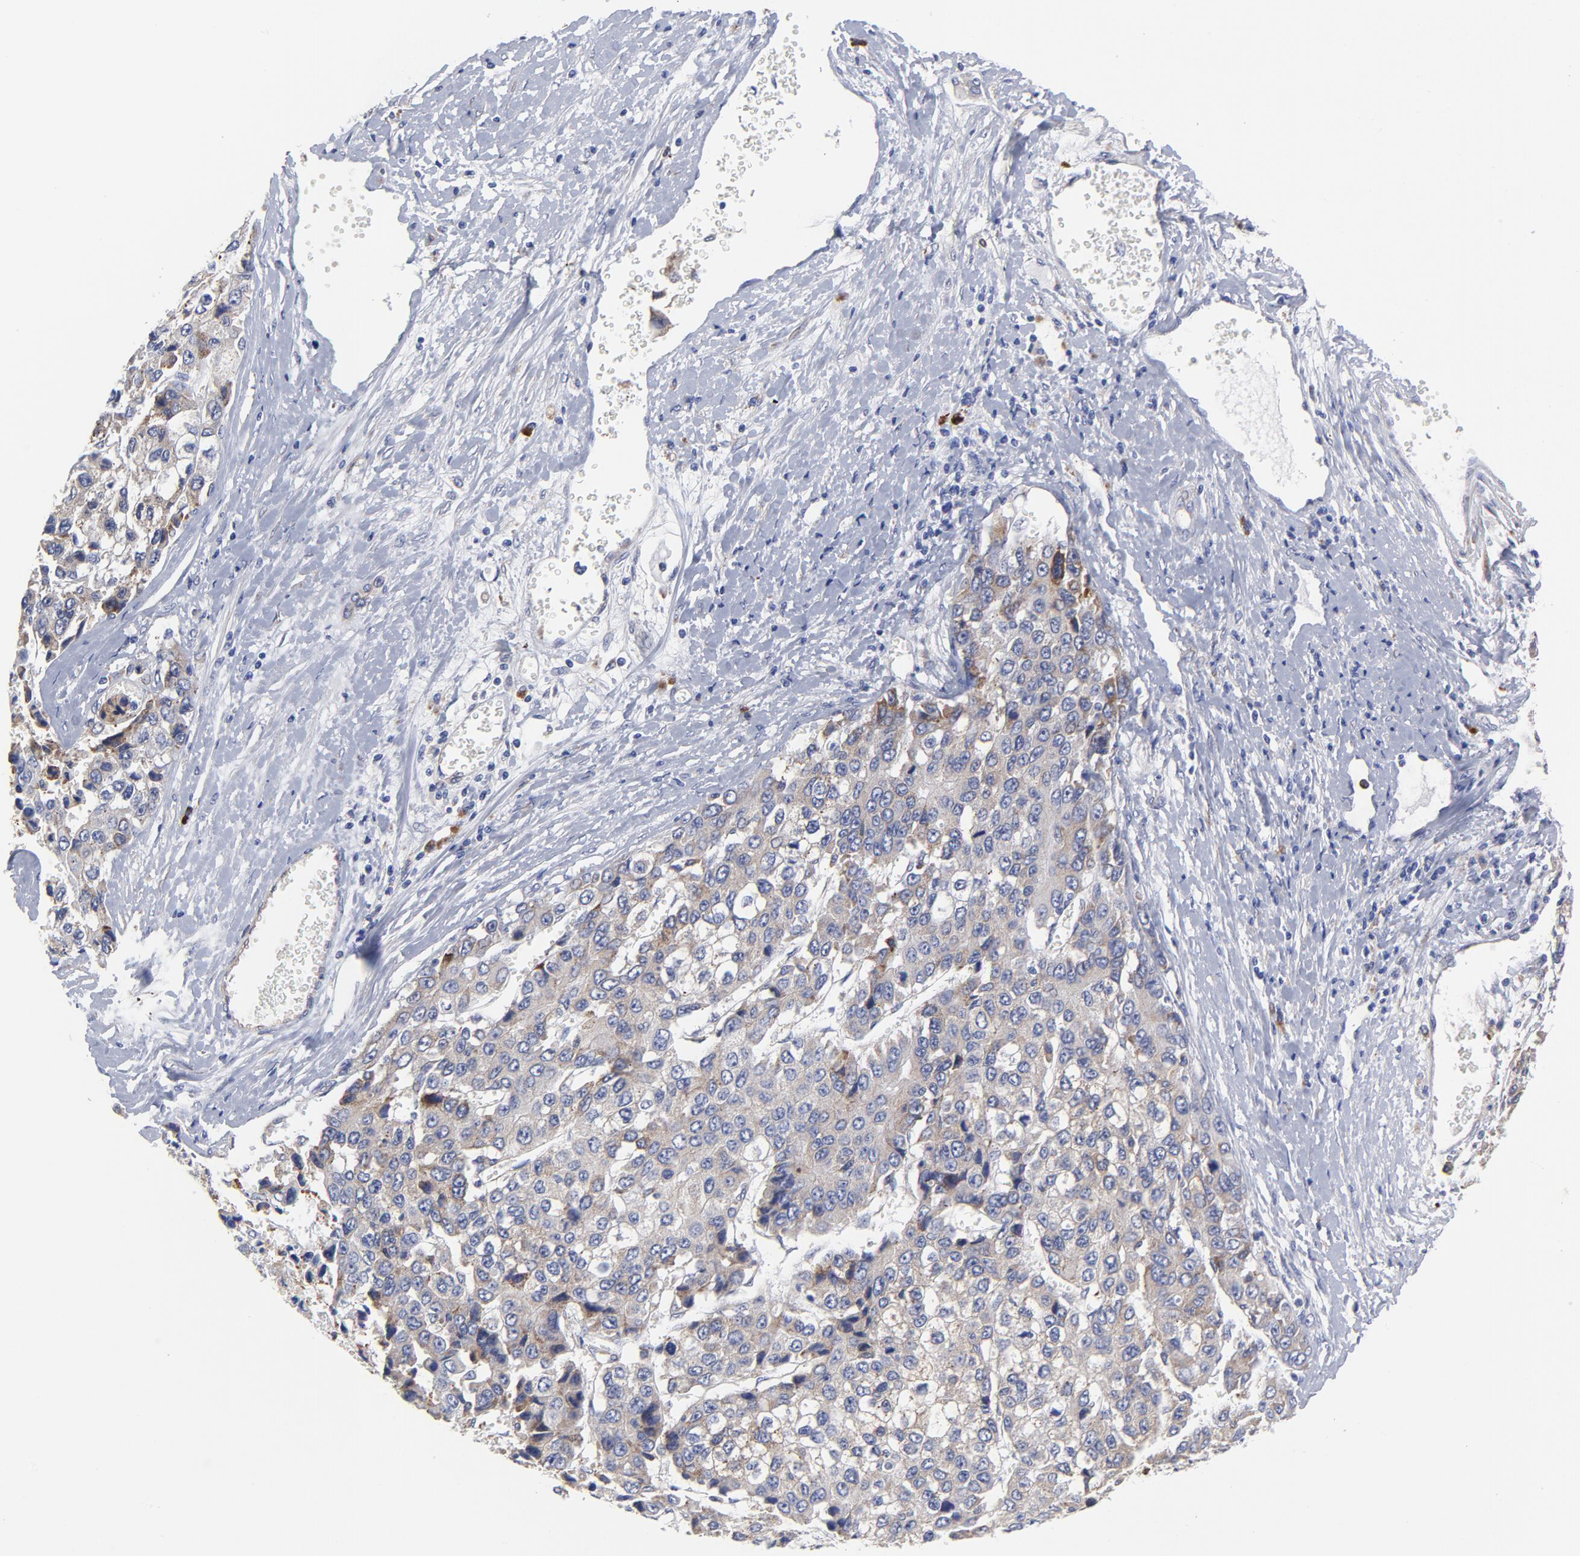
{"staining": {"intensity": "negative", "quantity": "none", "location": "none"}, "tissue": "liver cancer", "cell_type": "Tumor cells", "image_type": "cancer", "snomed": [{"axis": "morphology", "description": "Carcinoma, Hepatocellular, NOS"}, {"axis": "topography", "description": "Liver"}], "caption": "High power microscopy image of an IHC micrograph of liver cancer, revealing no significant expression in tumor cells.", "gene": "RAPGEF3", "patient": {"sex": "female", "age": 66}}